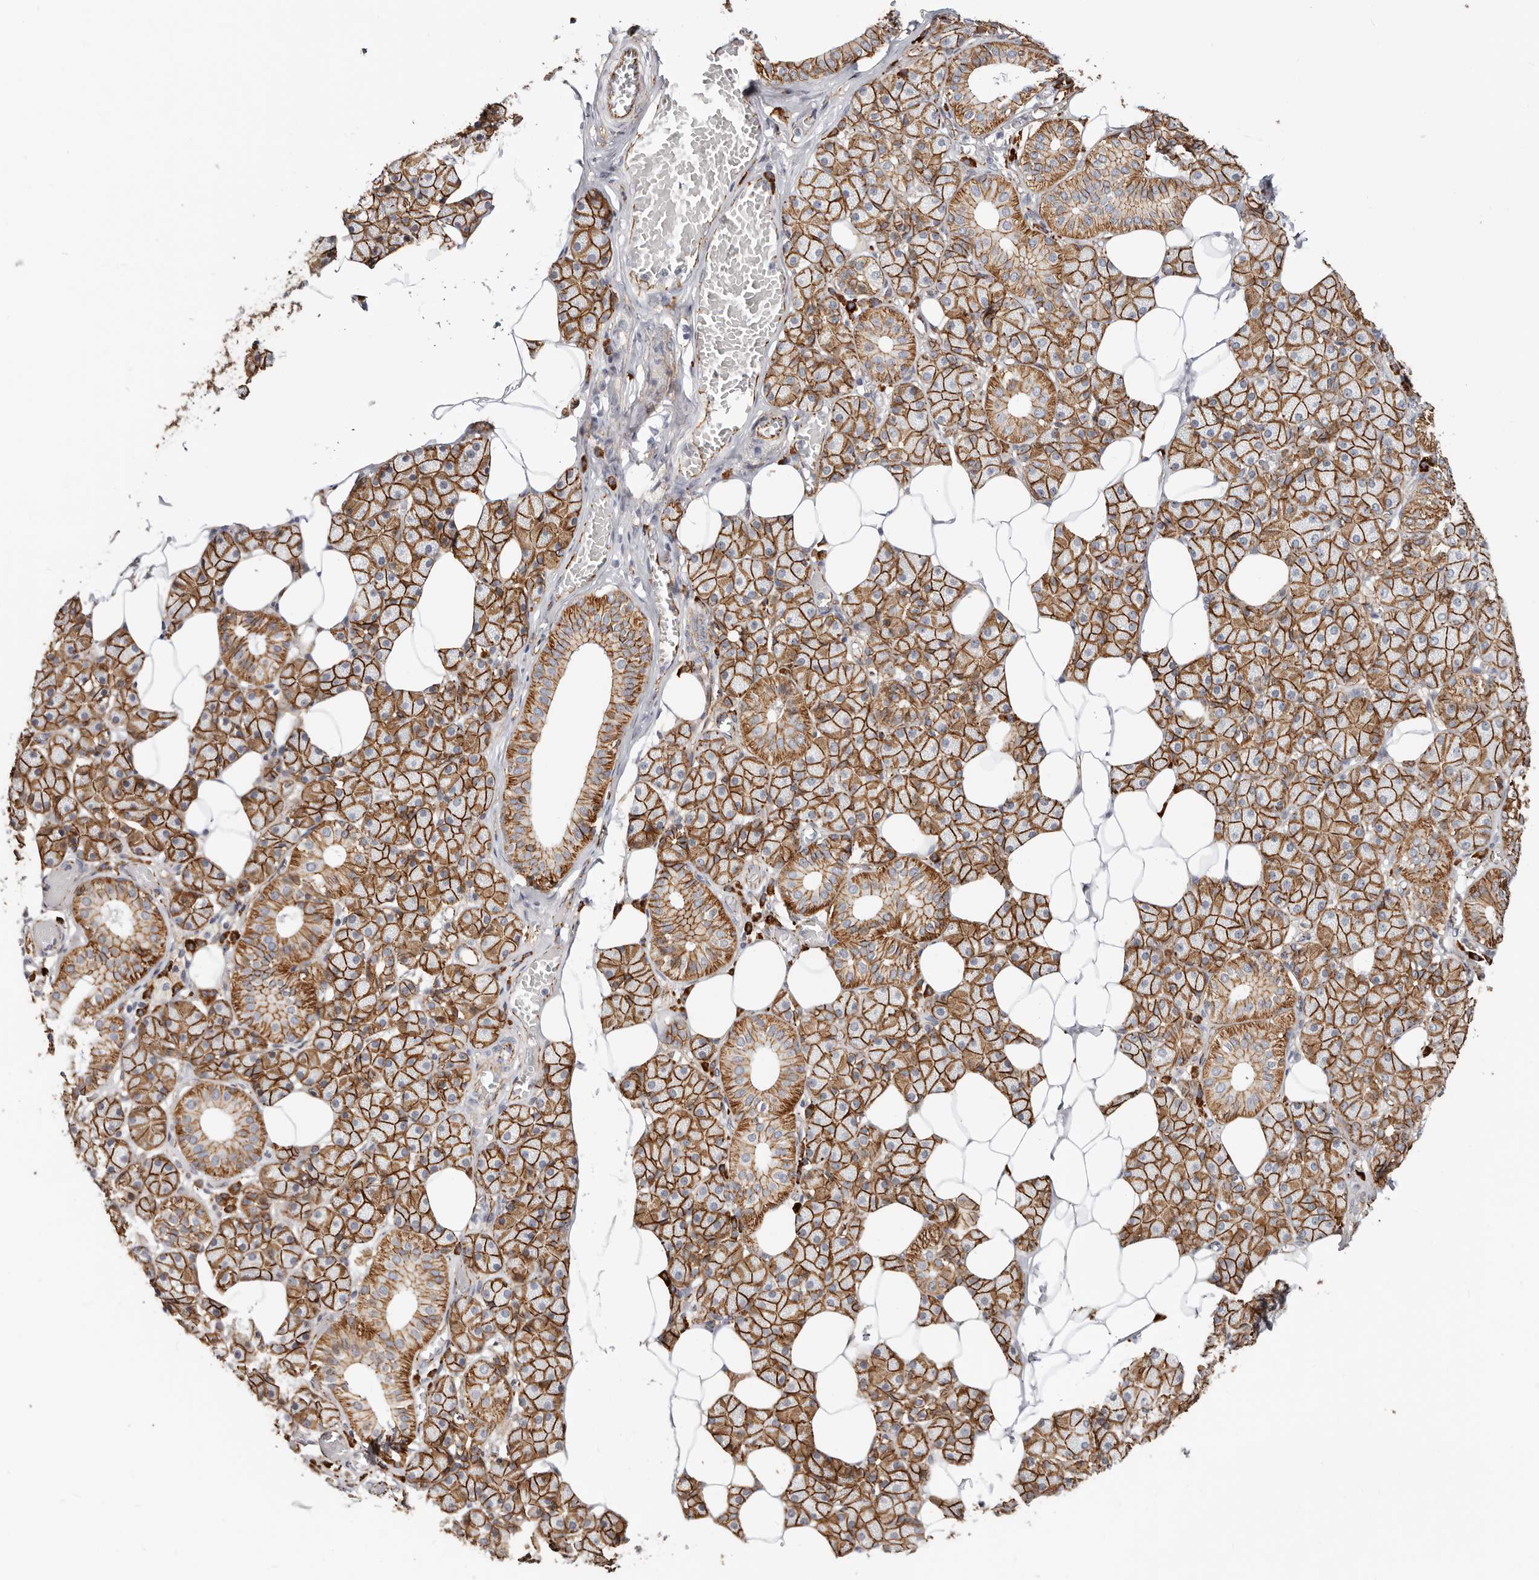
{"staining": {"intensity": "strong", "quantity": ">75%", "location": "cytoplasmic/membranous"}, "tissue": "salivary gland", "cell_type": "Glandular cells", "image_type": "normal", "snomed": [{"axis": "morphology", "description": "Normal tissue, NOS"}, {"axis": "topography", "description": "Salivary gland"}], "caption": "Protein staining of normal salivary gland exhibits strong cytoplasmic/membranous staining in about >75% of glandular cells.", "gene": "CTNNB1", "patient": {"sex": "female", "age": 33}}